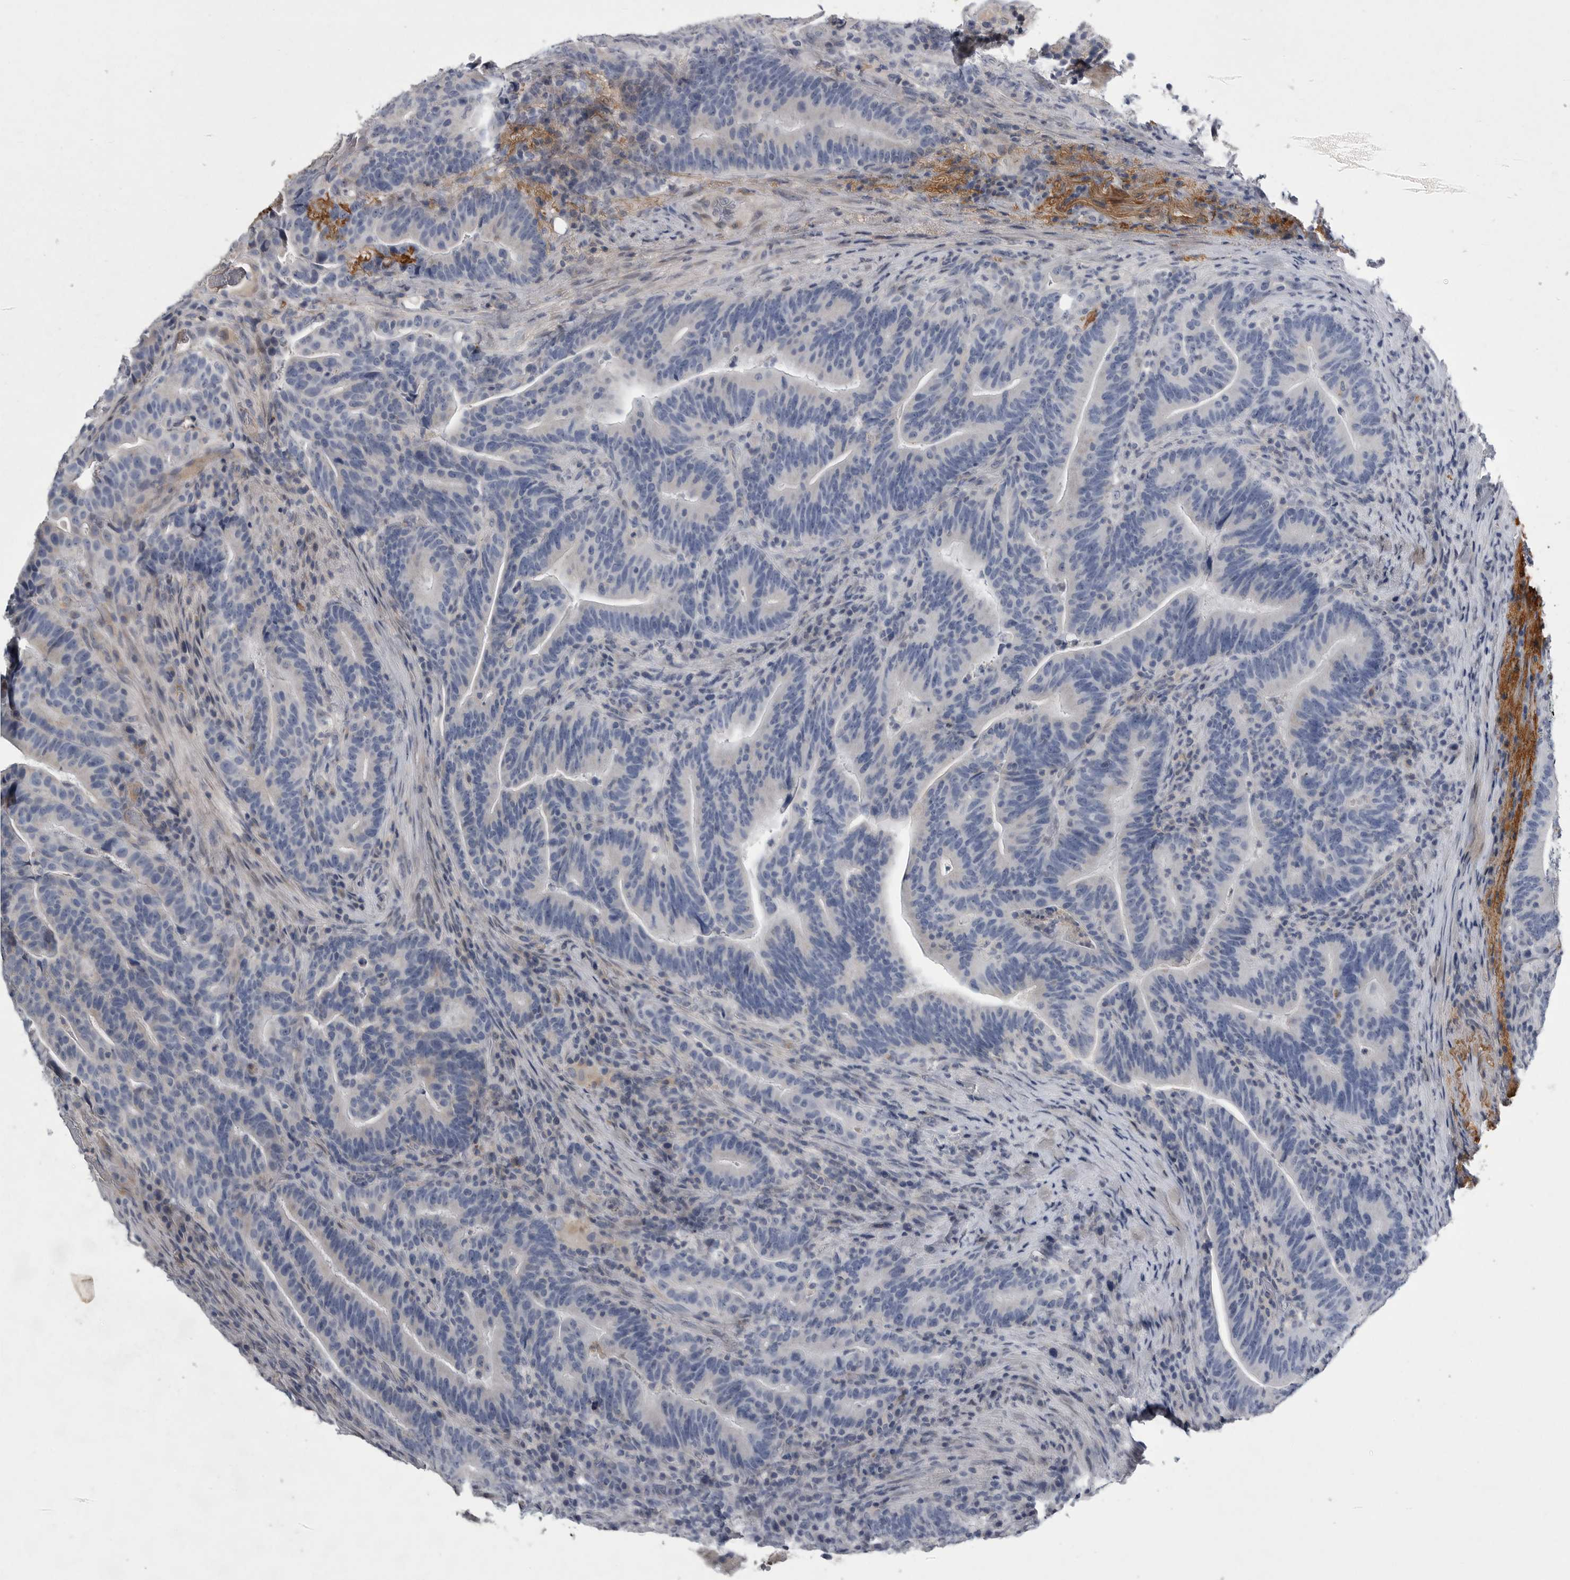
{"staining": {"intensity": "negative", "quantity": "none", "location": "none"}, "tissue": "colorectal cancer", "cell_type": "Tumor cells", "image_type": "cancer", "snomed": [{"axis": "morphology", "description": "Adenocarcinoma, NOS"}, {"axis": "topography", "description": "Colon"}], "caption": "Immunohistochemistry (IHC) of colorectal cancer (adenocarcinoma) exhibits no positivity in tumor cells. (Stains: DAB IHC with hematoxylin counter stain, Microscopy: brightfield microscopy at high magnification).", "gene": "CRP", "patient": {"sex": "female", "age": 66}}